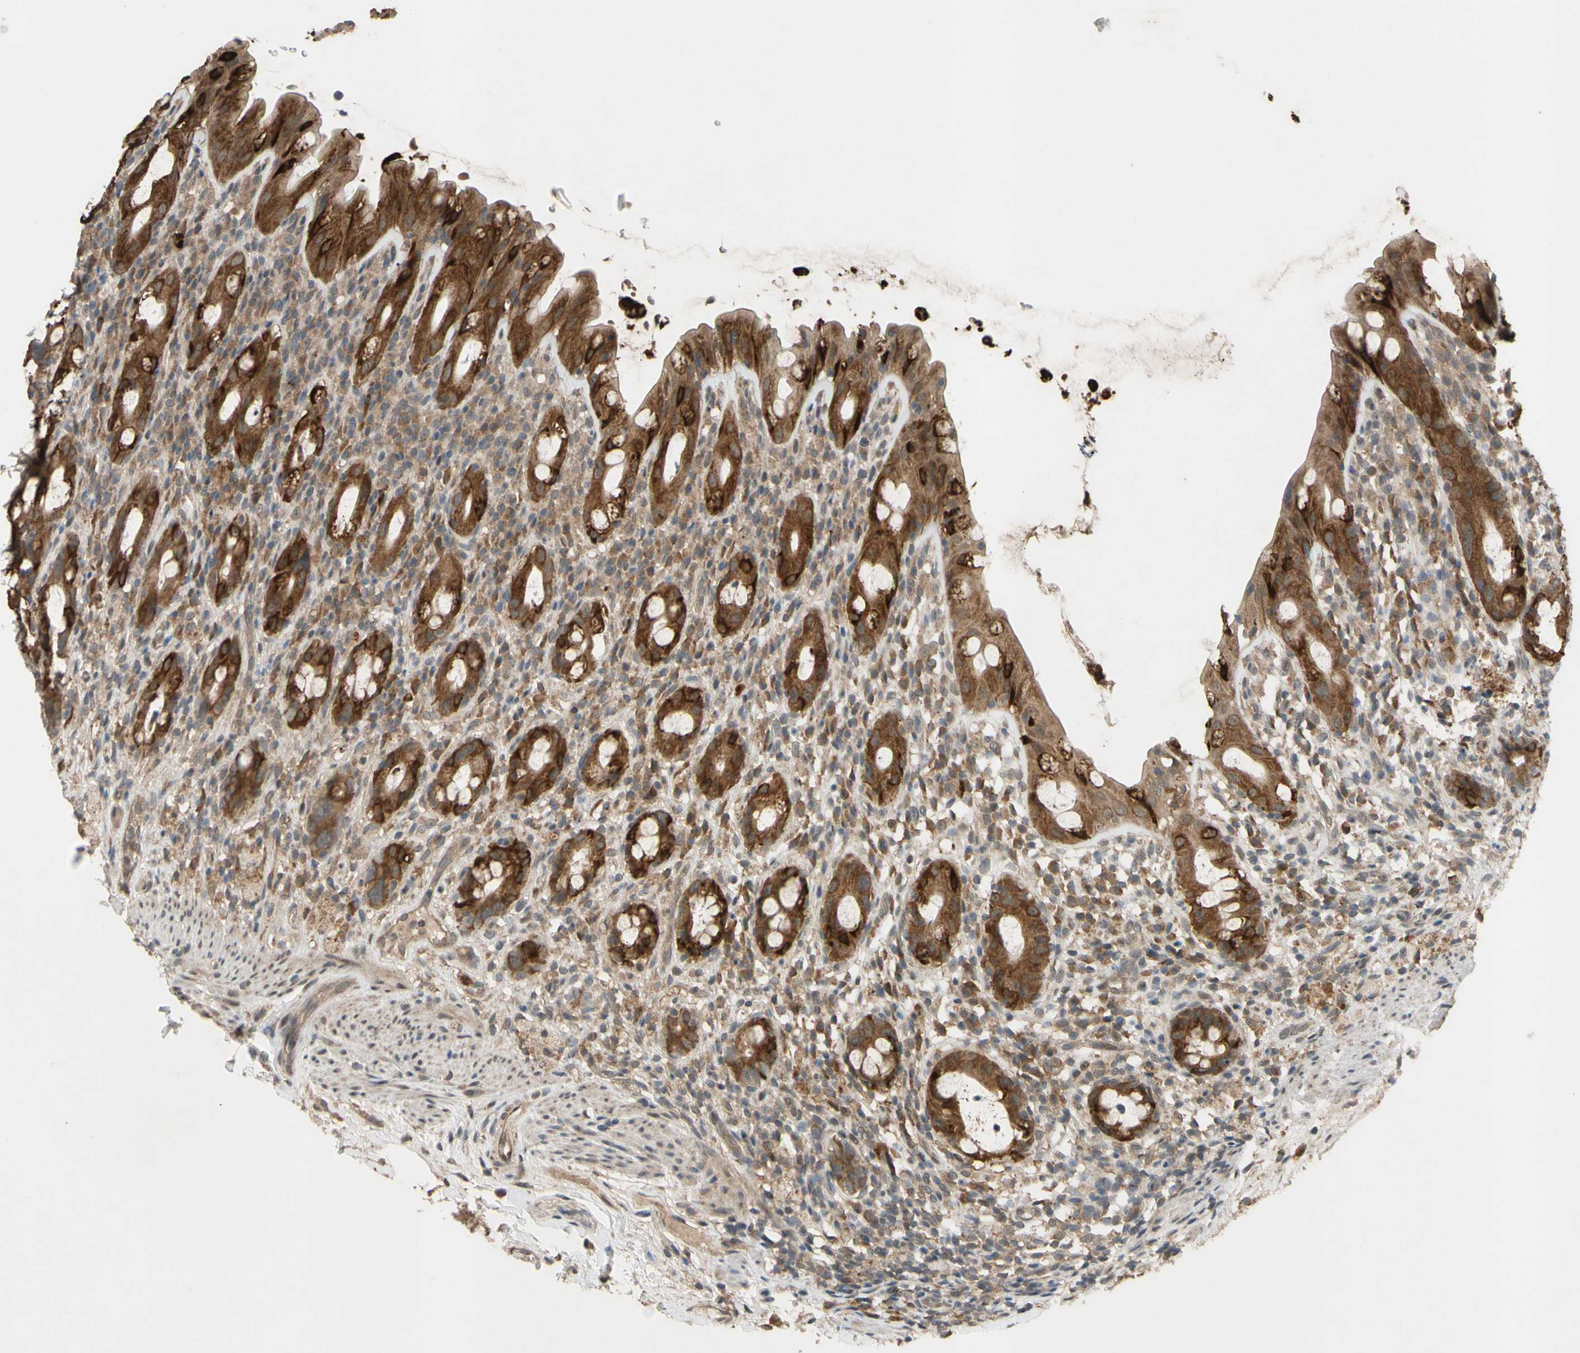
{"staining": {"intensity": "strong", "quantity": ">75%", "location": "cytoplasmic/membranous"}, "tissue": "rectum", "cell_type": "Glandular cells", "image_type": "normal", "snomed": [{"axis": "morphology", "description": "Normal tissue, NOS"}, {"axis": "topography", "description": "Rectum"}], "caption": "A high amount of strong cytoplasmic/membranous expression is seen in approximately >75% of glandular cells in benign rectum. (brown staining indicates protein expression, while blue staining denotes nuclei).", "gene": "CD164", "patient": {"sex": "male", "age": 44}}